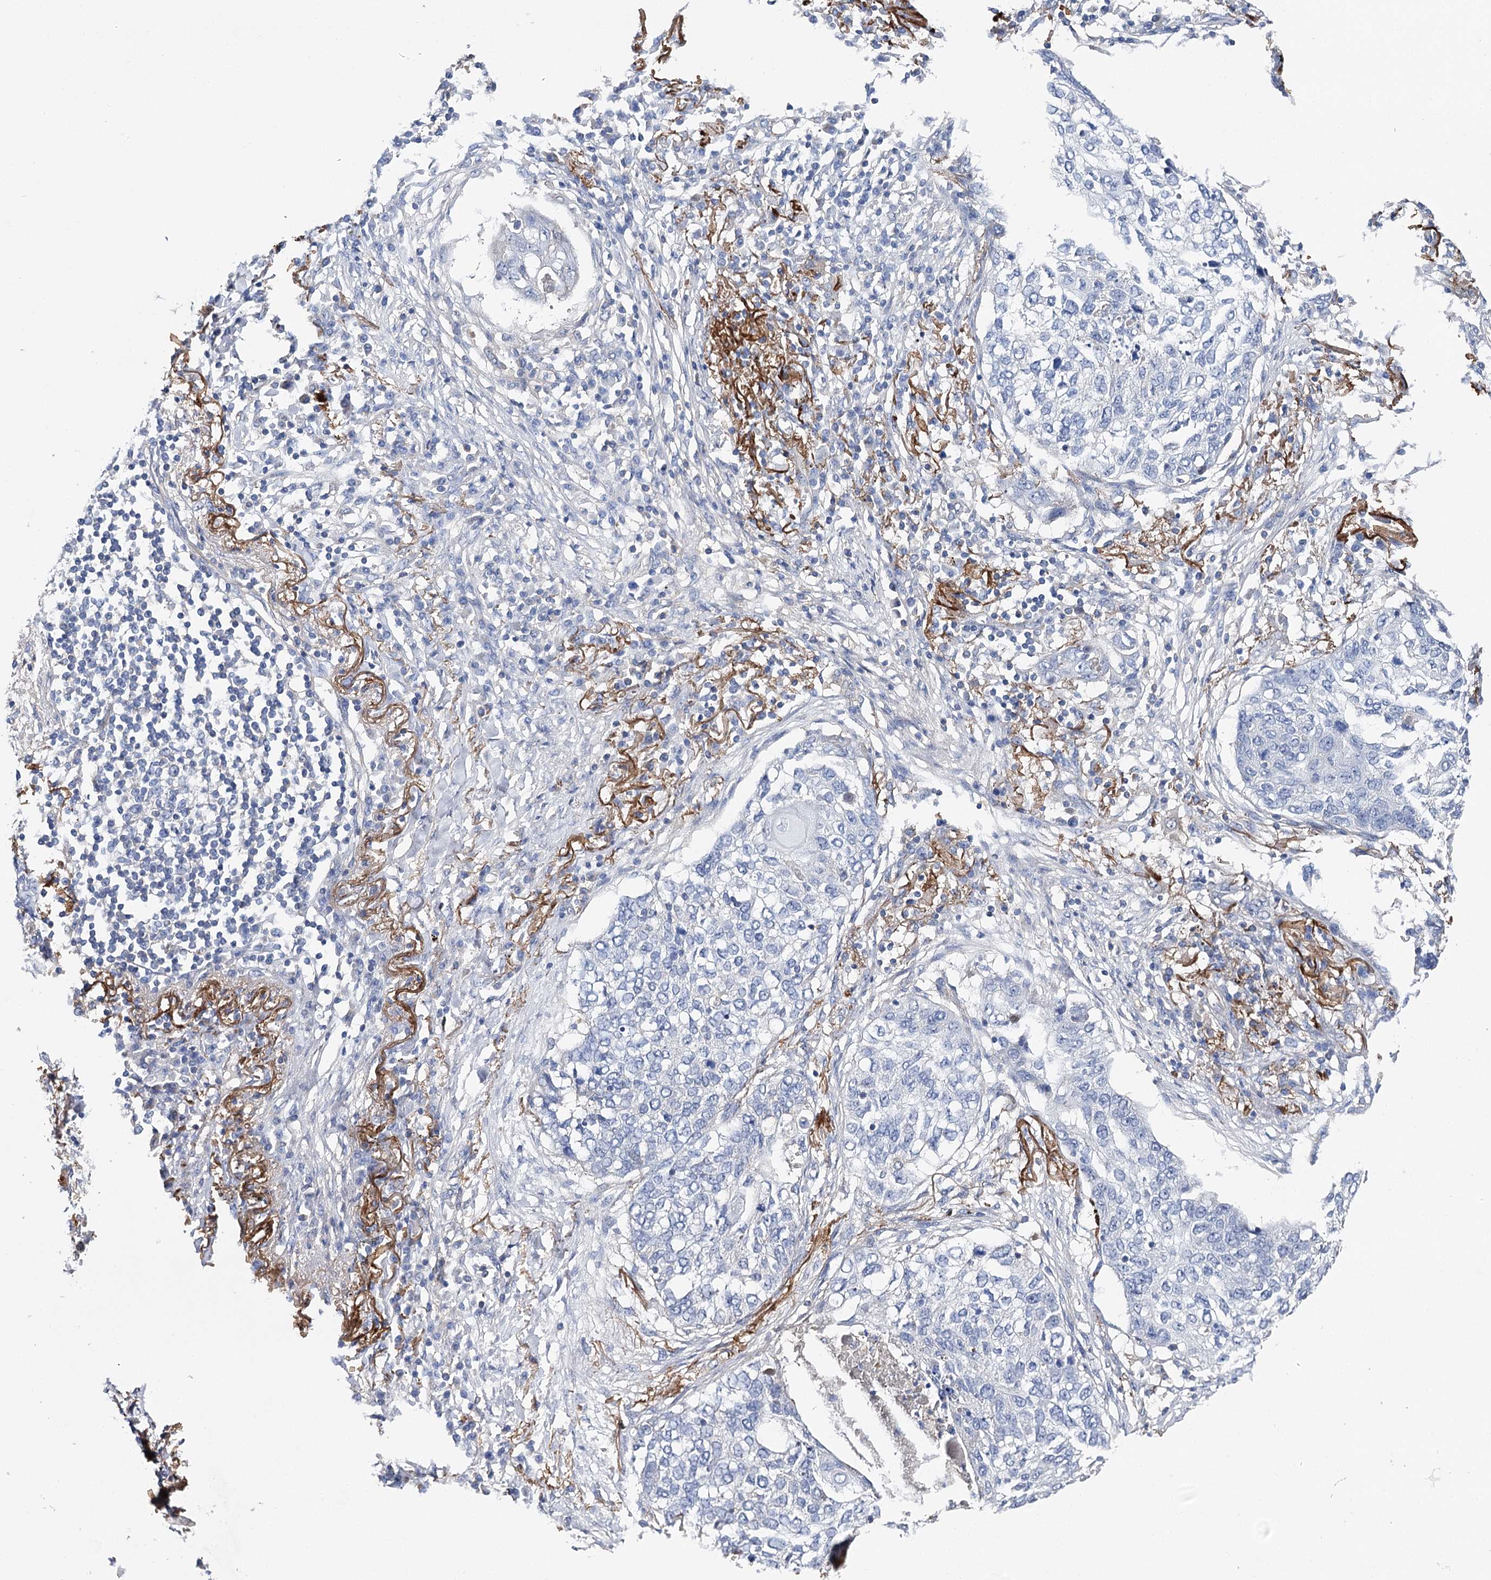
{"staining": {"intensity": "negative", "quantity": "none", "location": "none"}, "tissue": "lung cancer", "cell_type": "Tumor cells", "image_type": "cancer", "snomed": [{"axis": "morphology", "description": "Squamous cell carcinoma, NOS"}, {"axis": "topography", "description": "Lung"}], "caption": "The image exhibits no significant staining in tumor cells of lung squamous cell carcinoma. The staining is performed using DAB (3,3'-diaminobenzidine) brown chromogen with nuclei counter-stained in using hematoxylin.", "gene": "EPYC", "patient": {"sex": "female", "age": 63}}